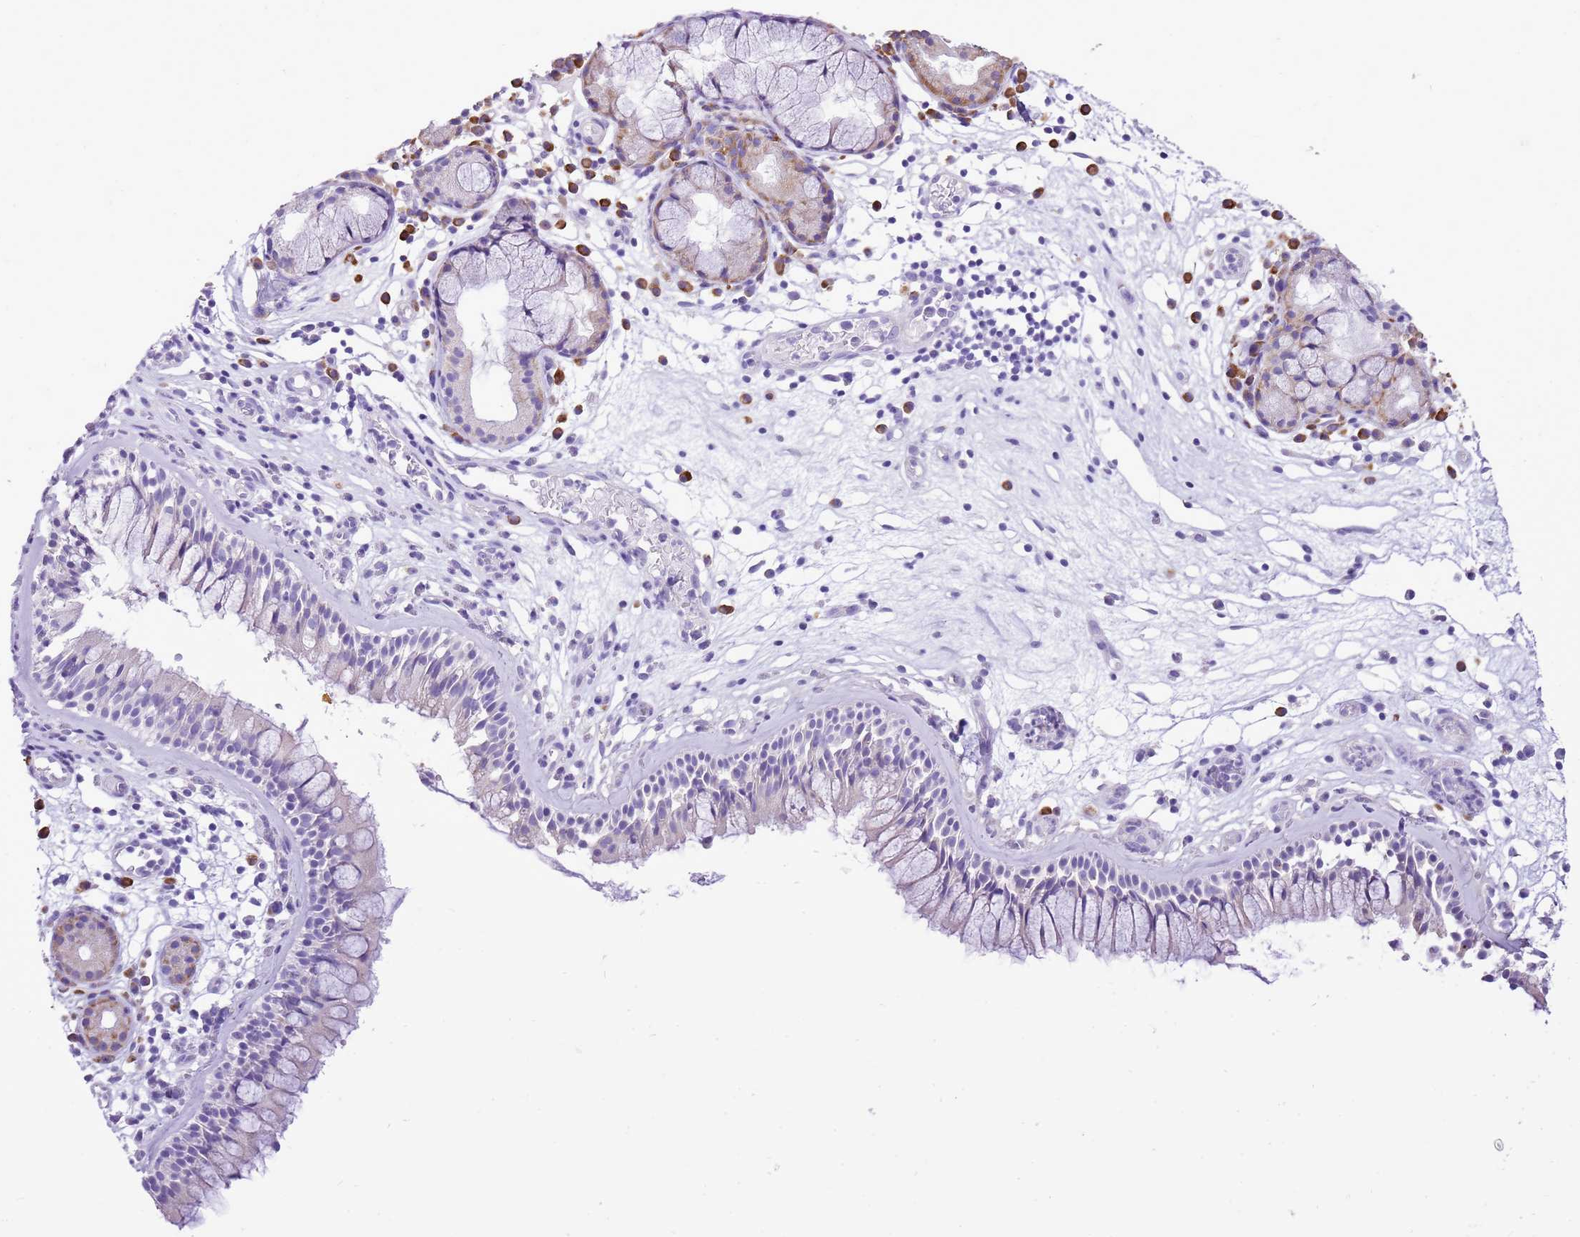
{"staining": {"intensity": "negative", "quantity": "none", "location": "none"}, "tissue": "nasopharynx", "cell_type": "Respiratory epithelial cells", "image_type": "normal", "snomed": [{"axis": "morphology", "description": "Normal tissue, NOS"}, {"axis": "morphology", "description": "Inflammation, NOS"}, {"axis": "morphology", "description": "Malignant melanoma, Metastatic site"}, {"axis": "topography", "description": "Nasopharynx"}], "caption": "There is no significant positivity in respiratory epithelial cells of nasopharynx. (Brightfield microscopy of DAB (3,3'-diaminobenzidine) IHC at high magnification).", "gene": "AAR2", "patient": {"sex": "male", "age": 70}}